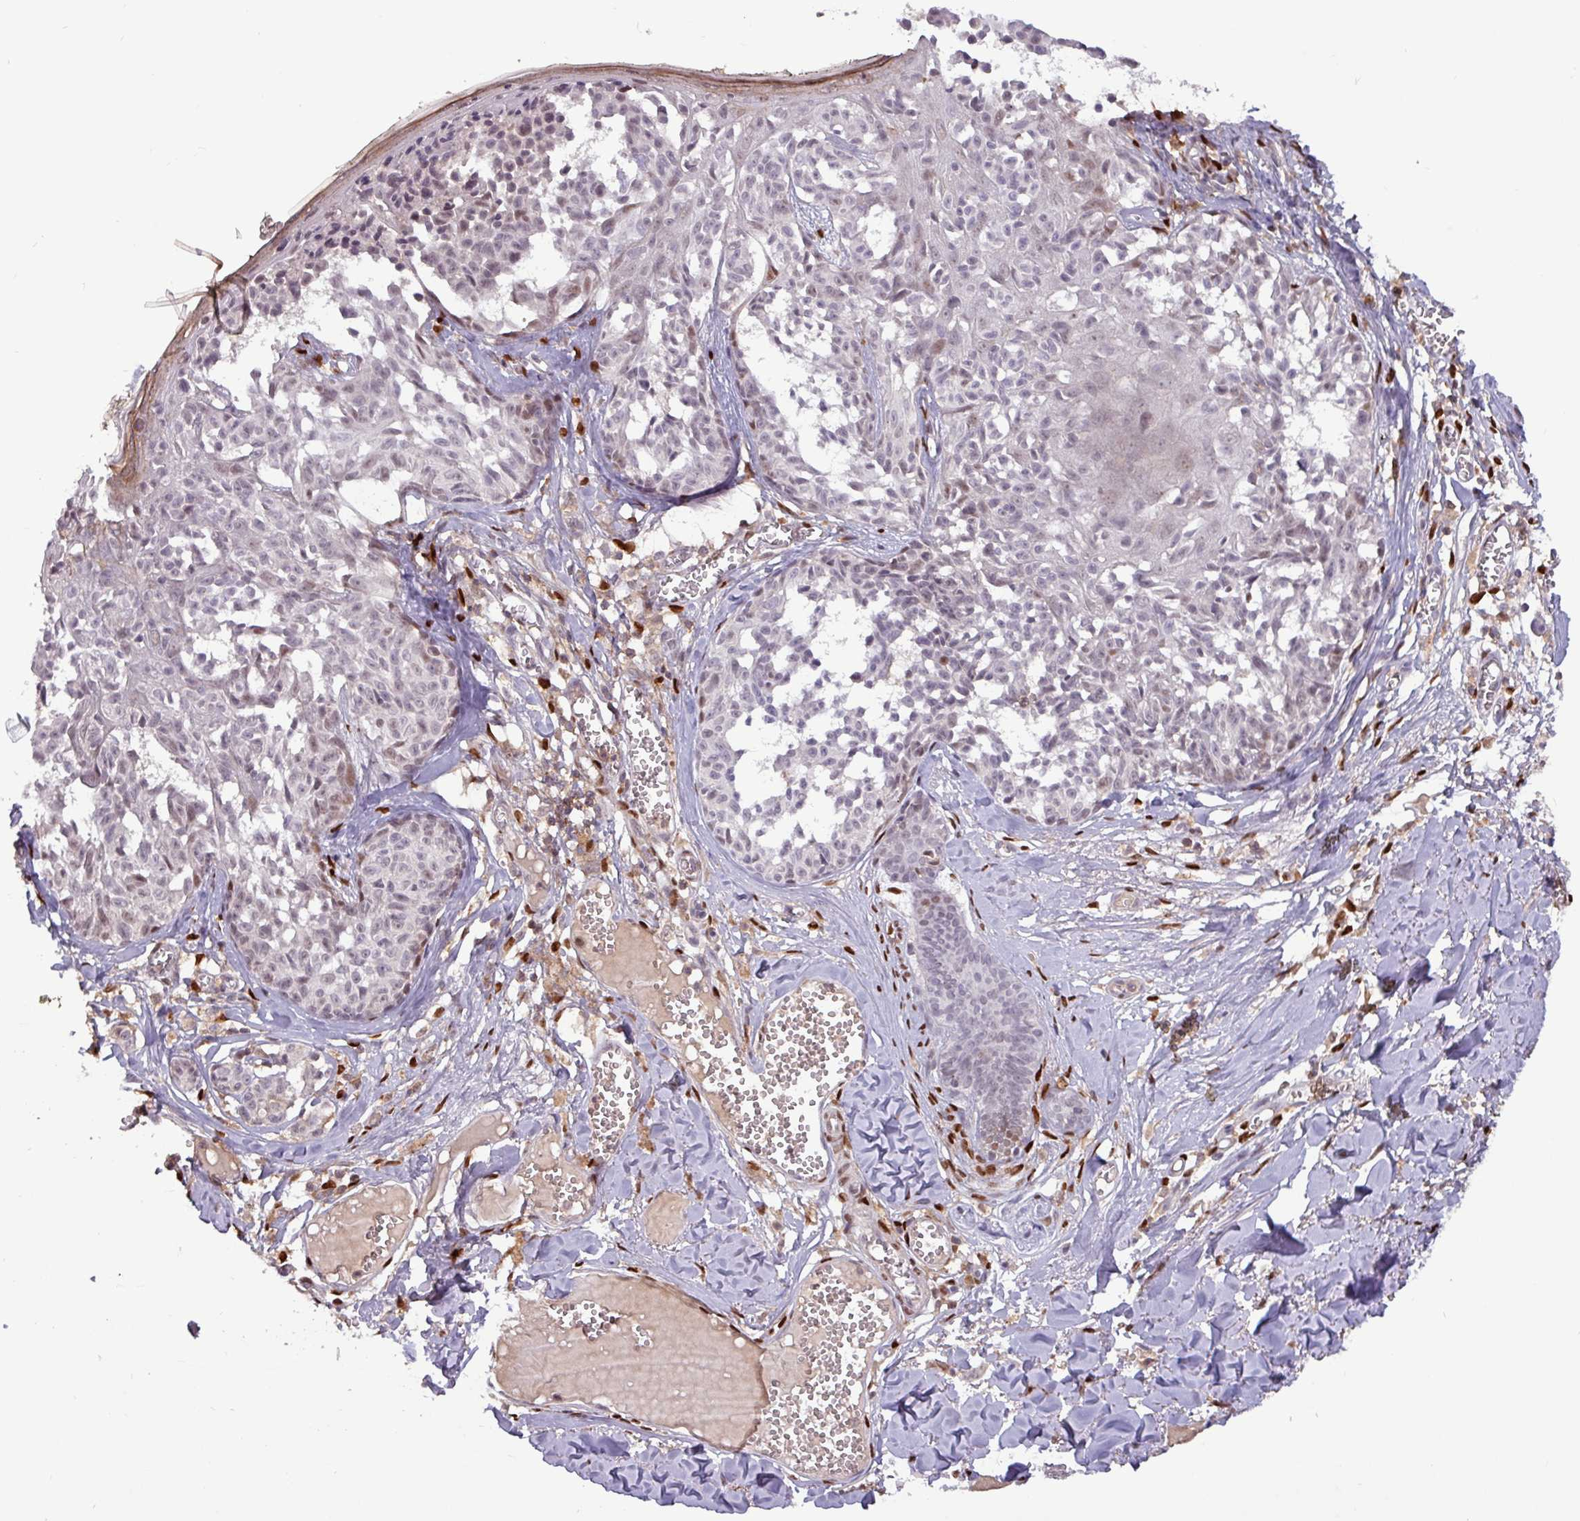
{"staining": {"intensity": "negative", "quantity": "none", "location": "none"}, "tissue": "melanoma", "cell_type": "Tumor cells", "image_type": "cancer", "snomed": [{"axis": "morphology", "description": "Malignant melanoma, NOS"}, {"axis": "topography", "description": "Skin"}], "caption": "Micrograph shows no significant protein staining in tumor cells of melanoma.", "gene": "PRRX1", "patient": {"sex": "female", "age": 43}}